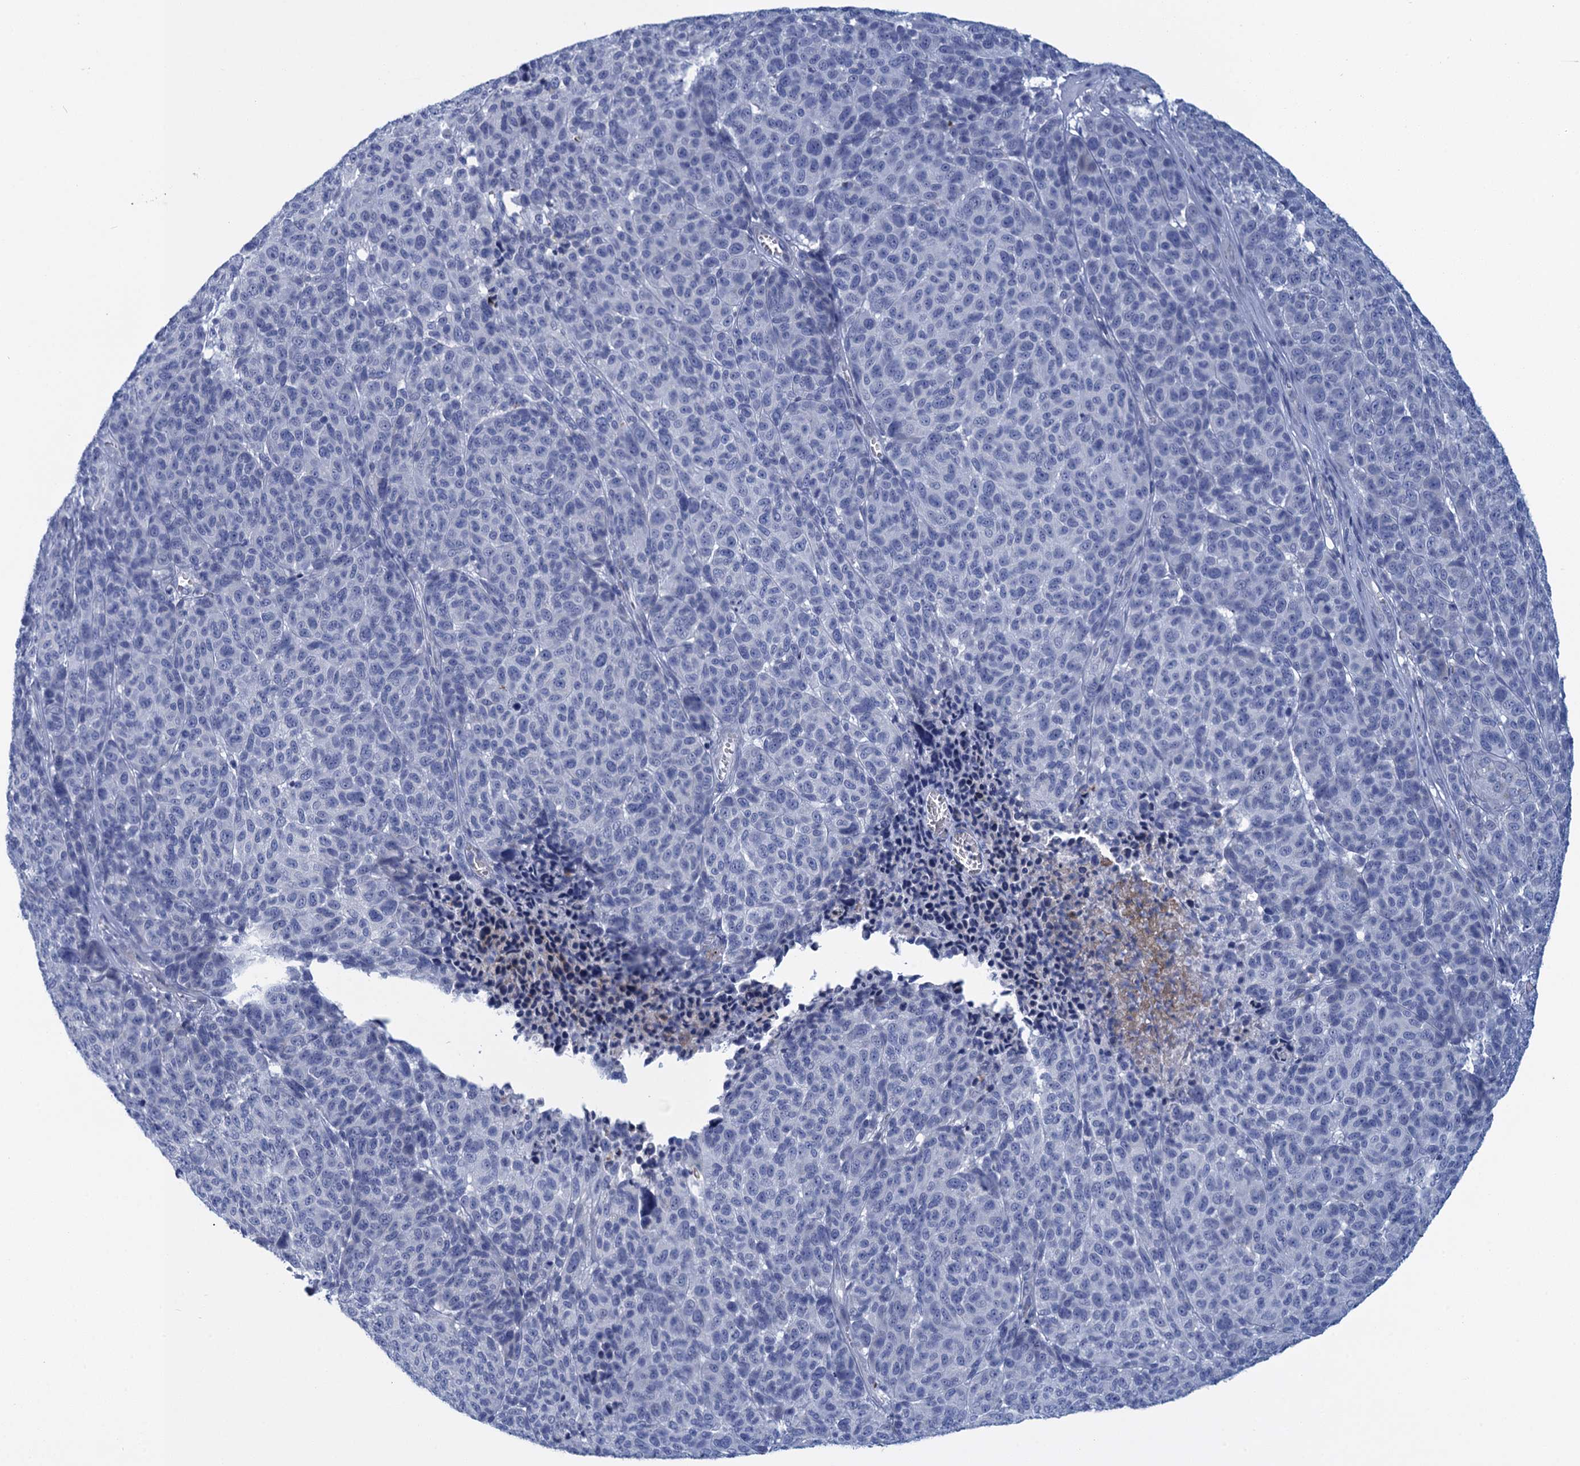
{"staining": {"intensity": "negative", "quantity": "none", "location": "none"}, "tissue": "melanoma", "cell_type": "Tumor cells", "image_type": "cancer", "snomed": [{"axis": "morphology", "description": "Malignant melanoma, NOS"}, {"axis": "topography", "description": "Skin"}], "caption": "DAB (3,3'-diaminobenzidine) immunohistochemical staining of human melanoma displays no significant positivity in tumor cells.", "gene": "SCEL", "patient": {"sex": "male", "age": 49}}